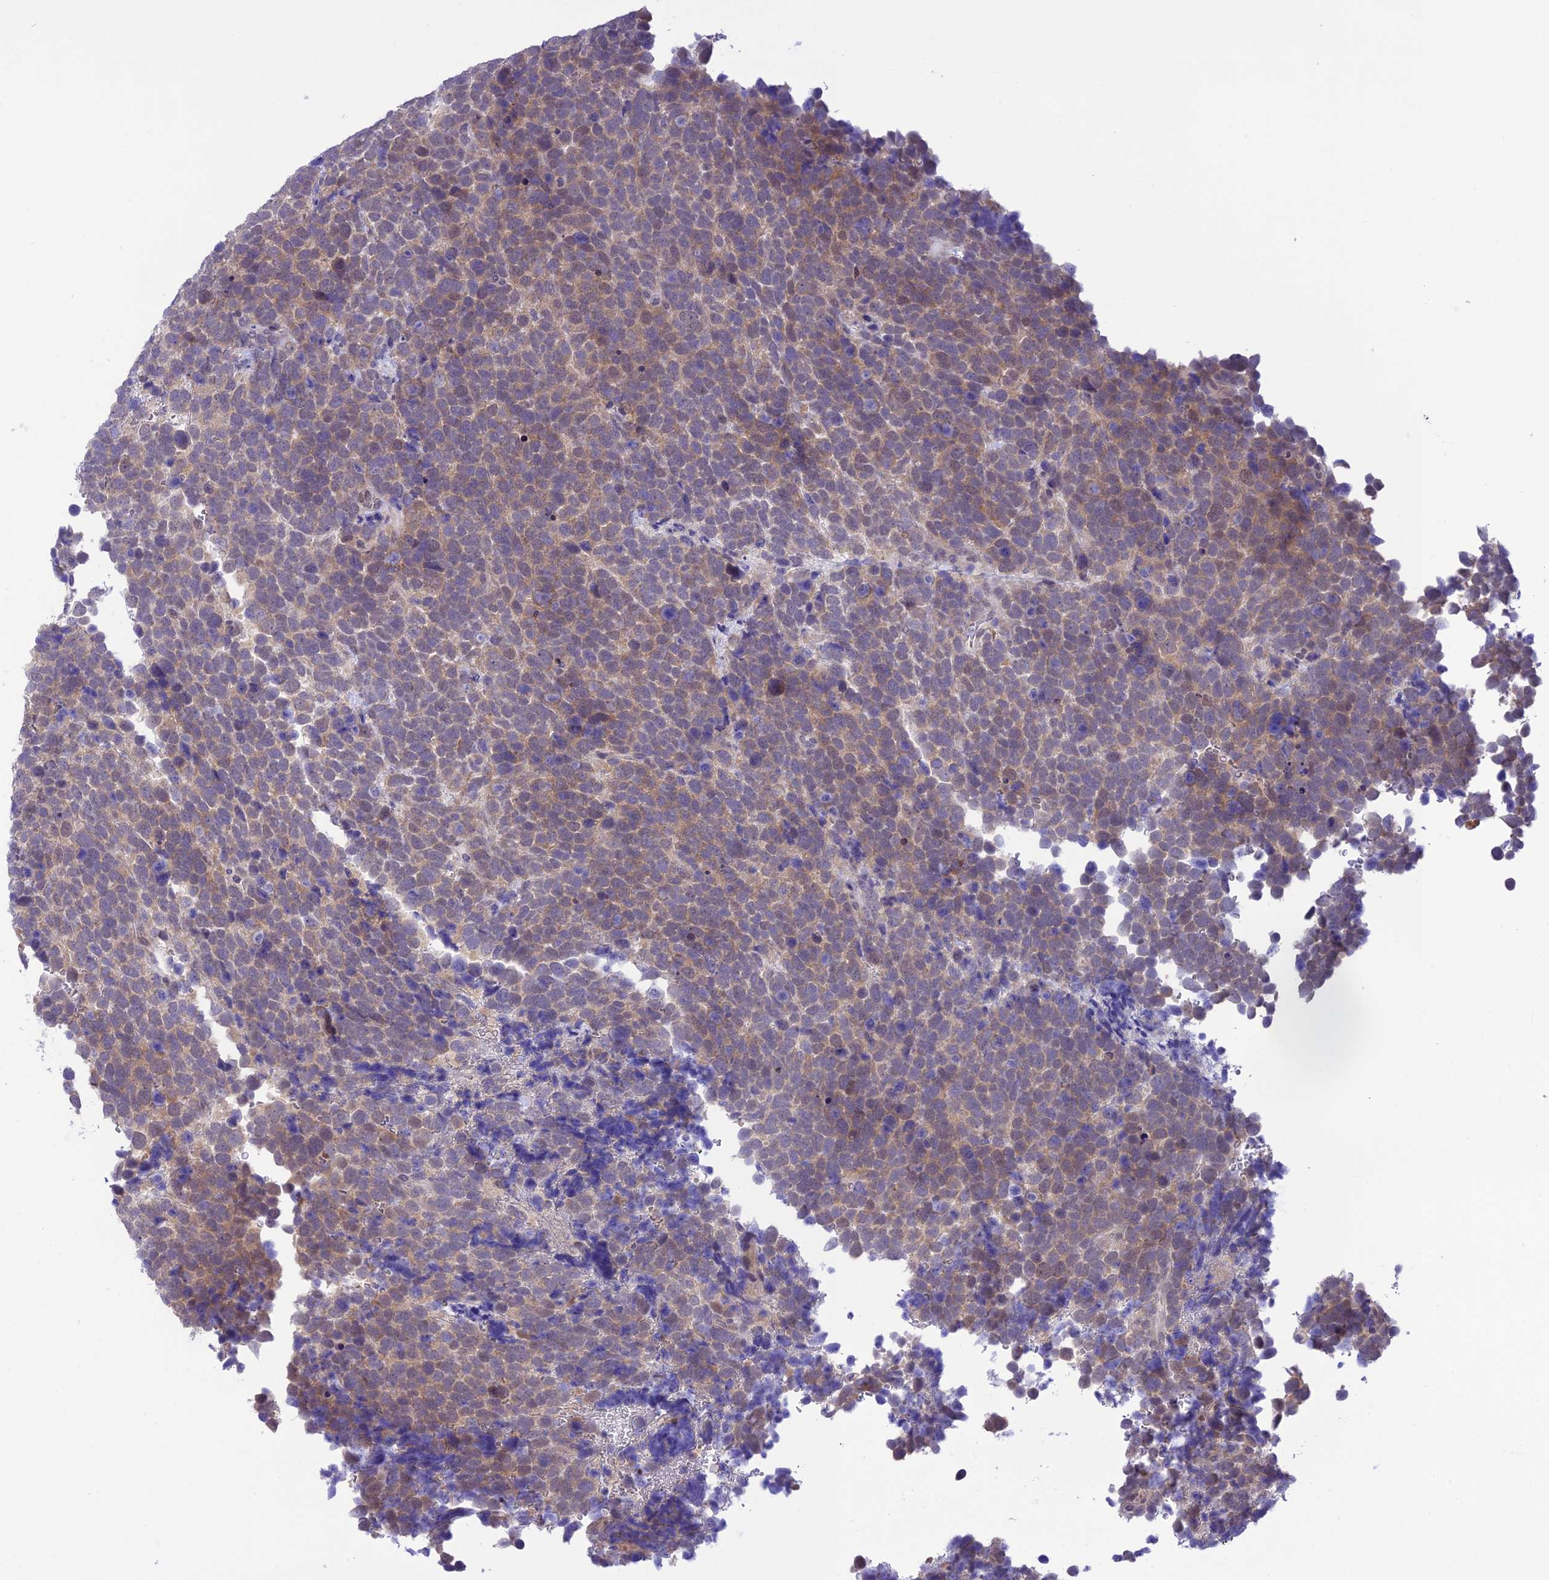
{"staining": {"intensity": "weak", "quantity": "25%-75%", "location": "cytoplasmic/membranous"}, "tissue": "urothelial cancer", "cell_type": "Tumor cells", "image_type": "cancer", "snomed": [{"axis": "morphology", "description": "Urothelial carcinoma, High grade"}, {"axis": "topography", "description": "Urinary bladder"}], "caption": "IHC of human urothelial cancer reveals low levels of weak cytoplasmic/membranous positivity in about 25%-75% of tumor cells.", "gene": "RNF126", "patient": {"sex": "female", "age": 82}}